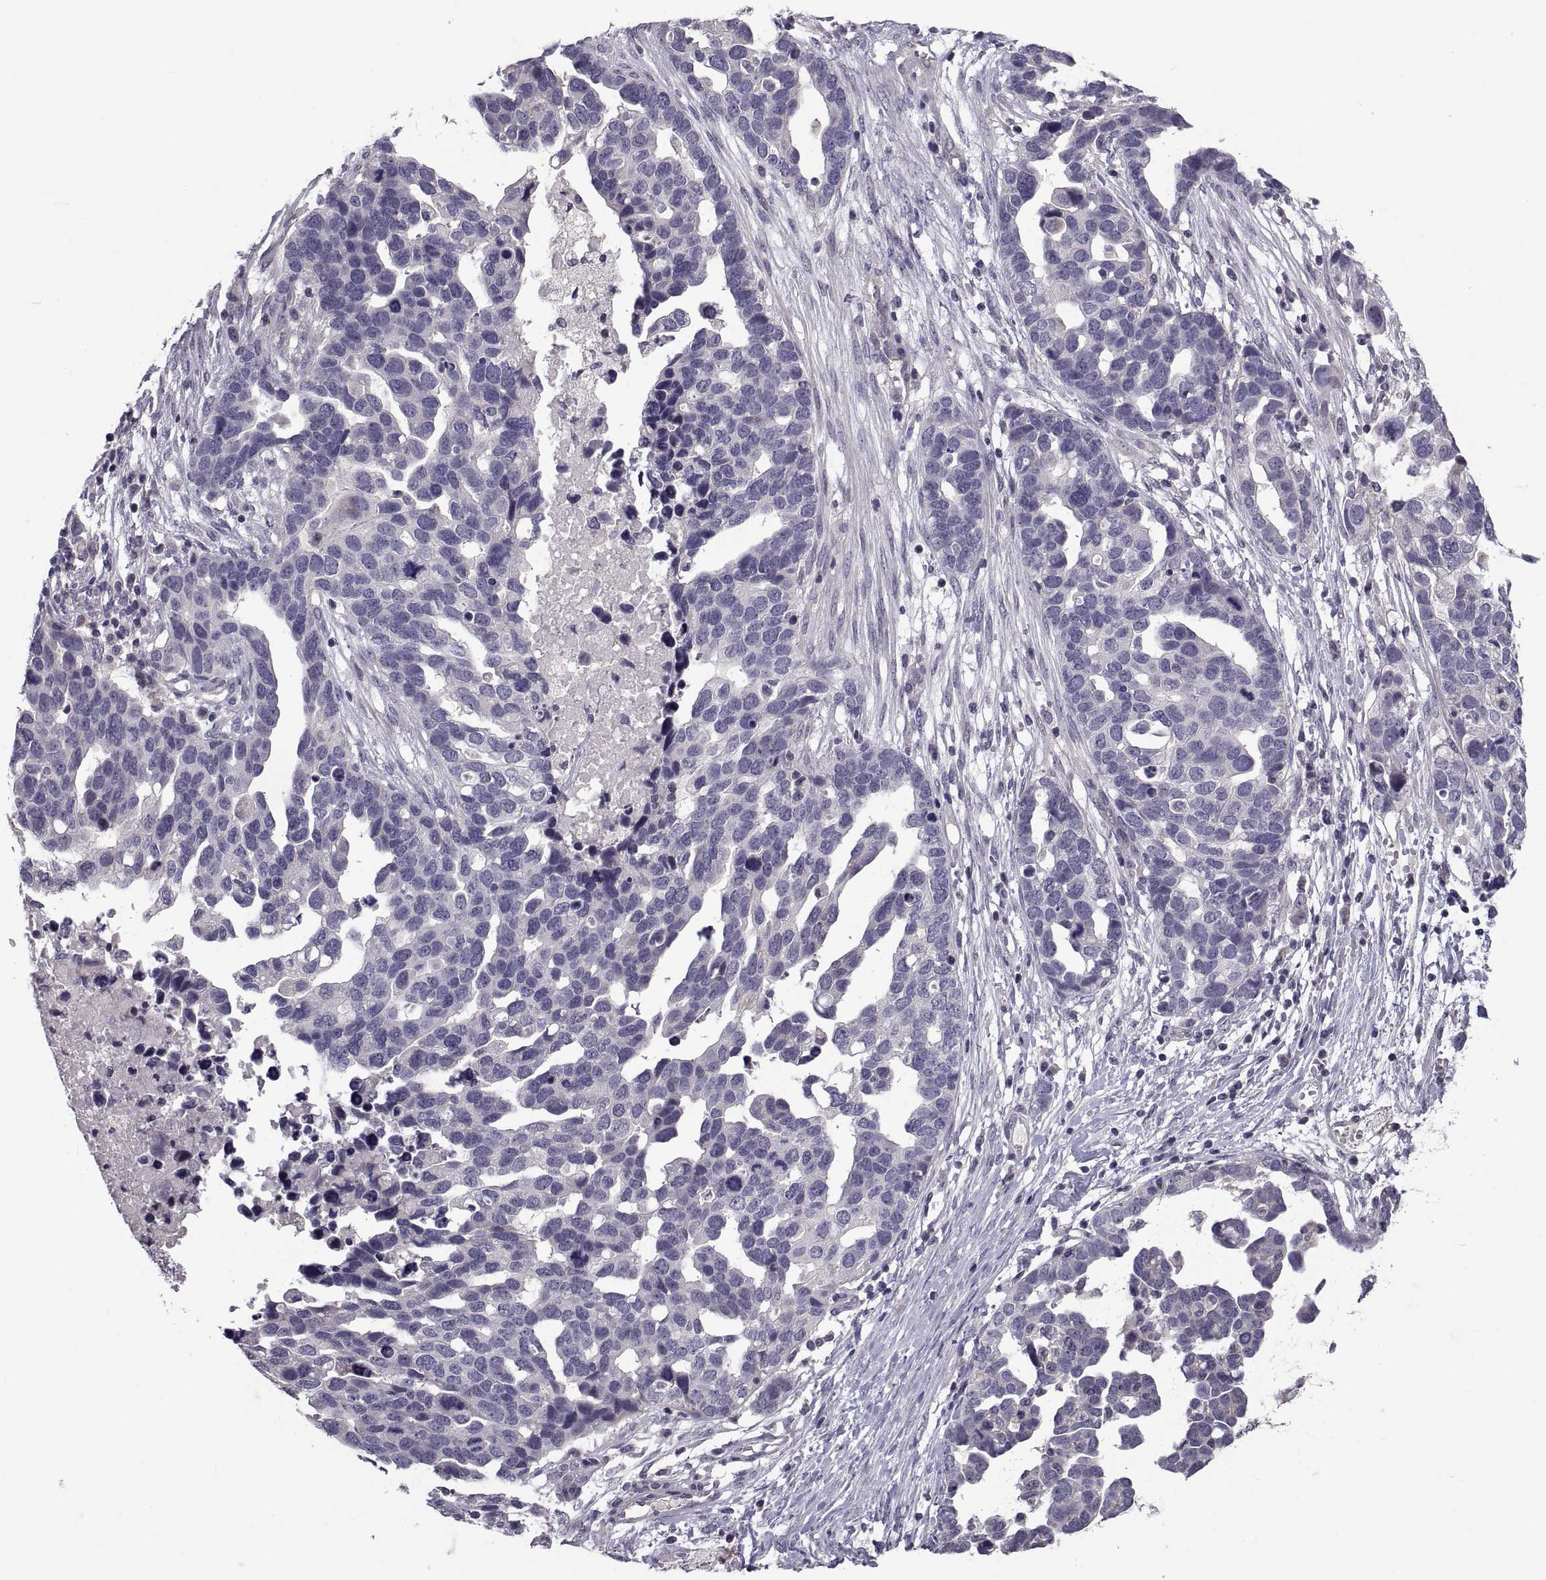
{"staining": {"intensity": "negative", "quantity": "none", "location": "none"}, "tissue": "ovarian cancer", "cell_type": "Tumor cells", "image_type": "cancer", "snomed": [{"axis": "morphology", "description": "Cystadenocarcinoma, serous, NOS"}, {"axis": "topography", "description": "Ovary"}], "caption": "Tumor cells show no significant protein staining in serous cystadenocarcinoma (ovarian). Brightfield microscopy of immunohistochemistry (IHC) stained with DAB (3,3'-diaminobenzidine) (brown) and hematoxylin (blue), captured at high magnification.", "gene": "NPTX2", "patient": {"sex": "female", "age": 54}}